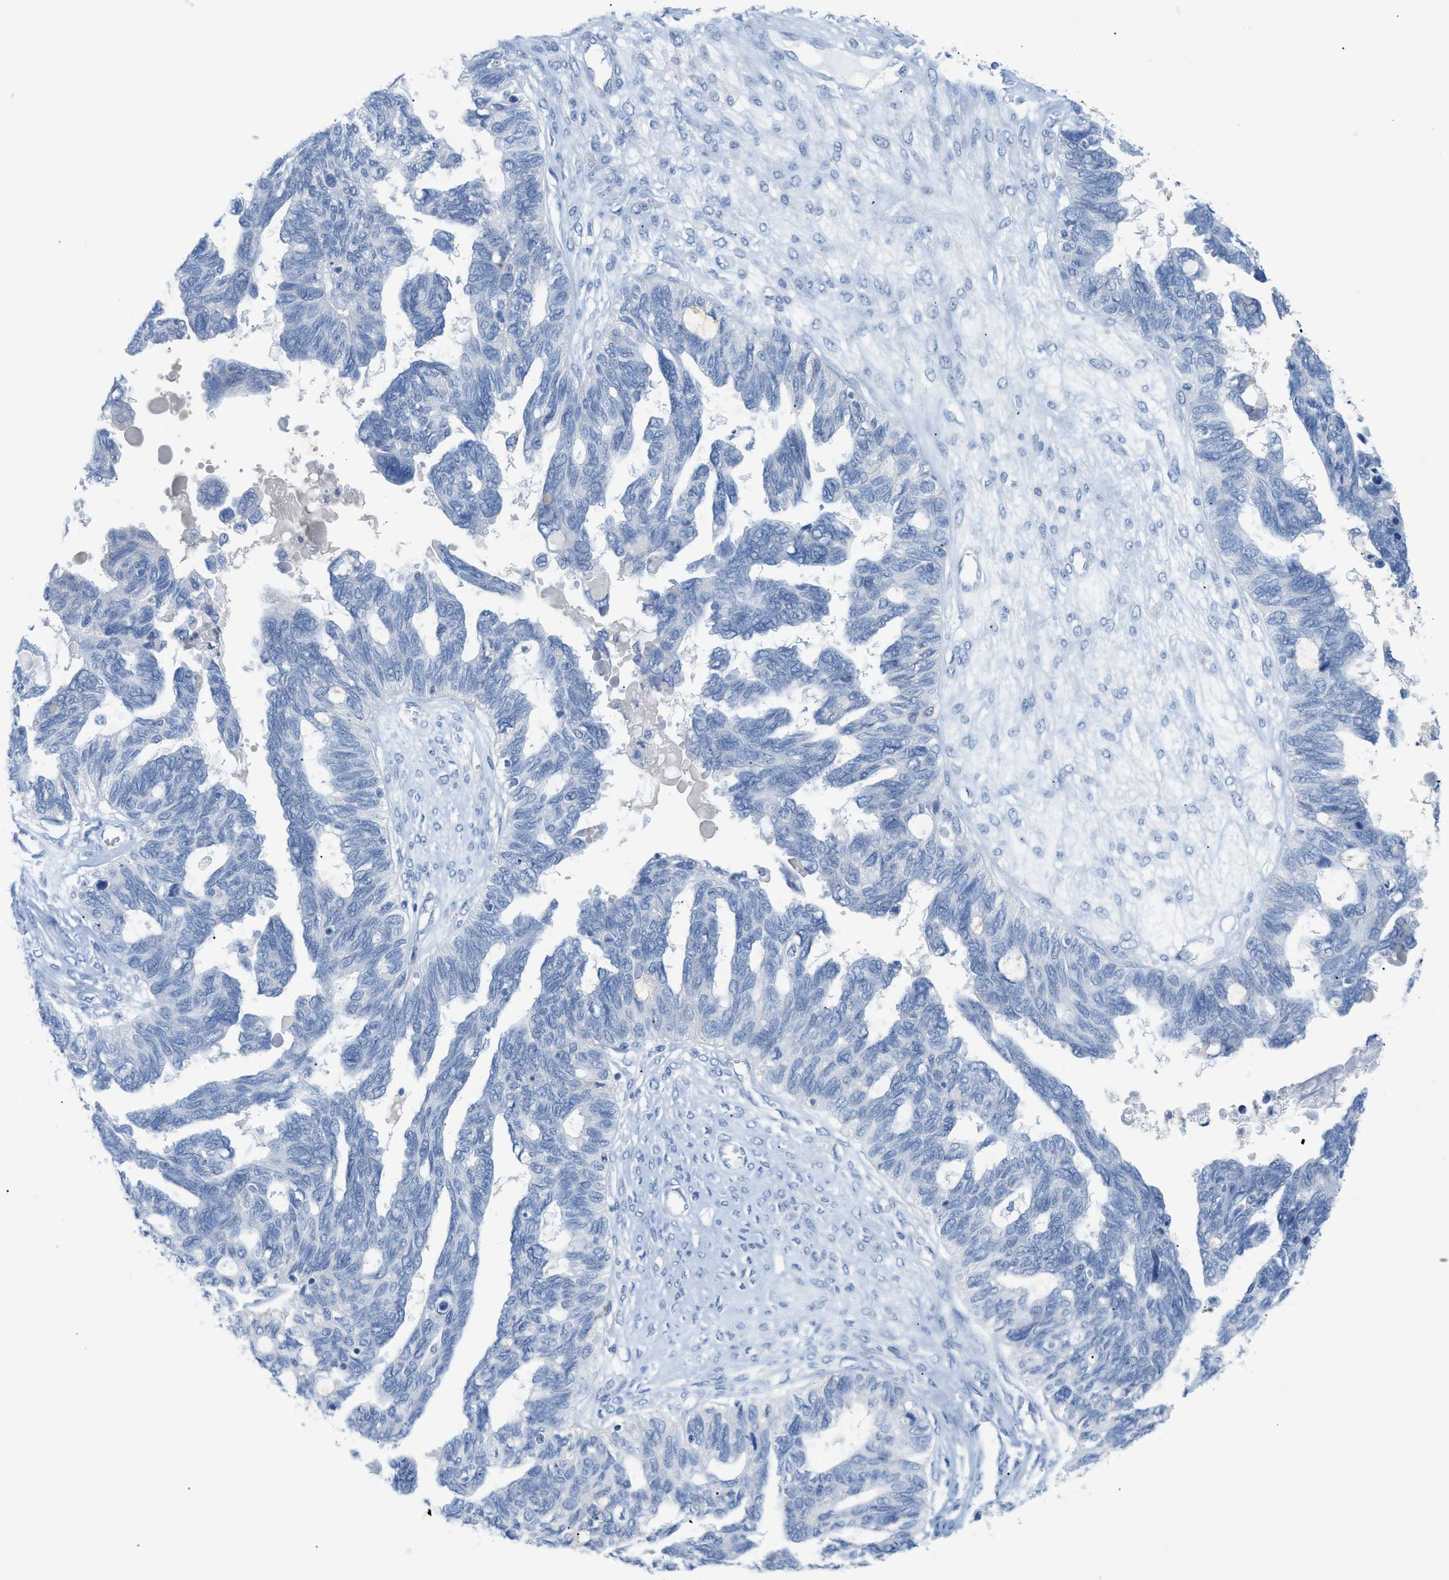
{"staining": {"intensity": "negative", "quantity": "none", "location": "none"}, "tissue": "ovarian cancer", "cell_type": "Tumor cells", "image_type": "cancer", "snomed": [{"axis": "morphology", "description": "Cystadenocarcinoma, serous, NOS"}, {"axis": "topography", "description": "Ovary"}], "caption": "A photomicrograph of ovarian cancer stained for a protein displays no brown staining in tumor cells. Brightfield microscopy of IHC stained with DAB (3,3'-diaminobenzidine) (brown) and hematoxylin (blue), captured at high magnification.", "gene": "PAPPA", "patient": {"sex": "female", "age": 79}}